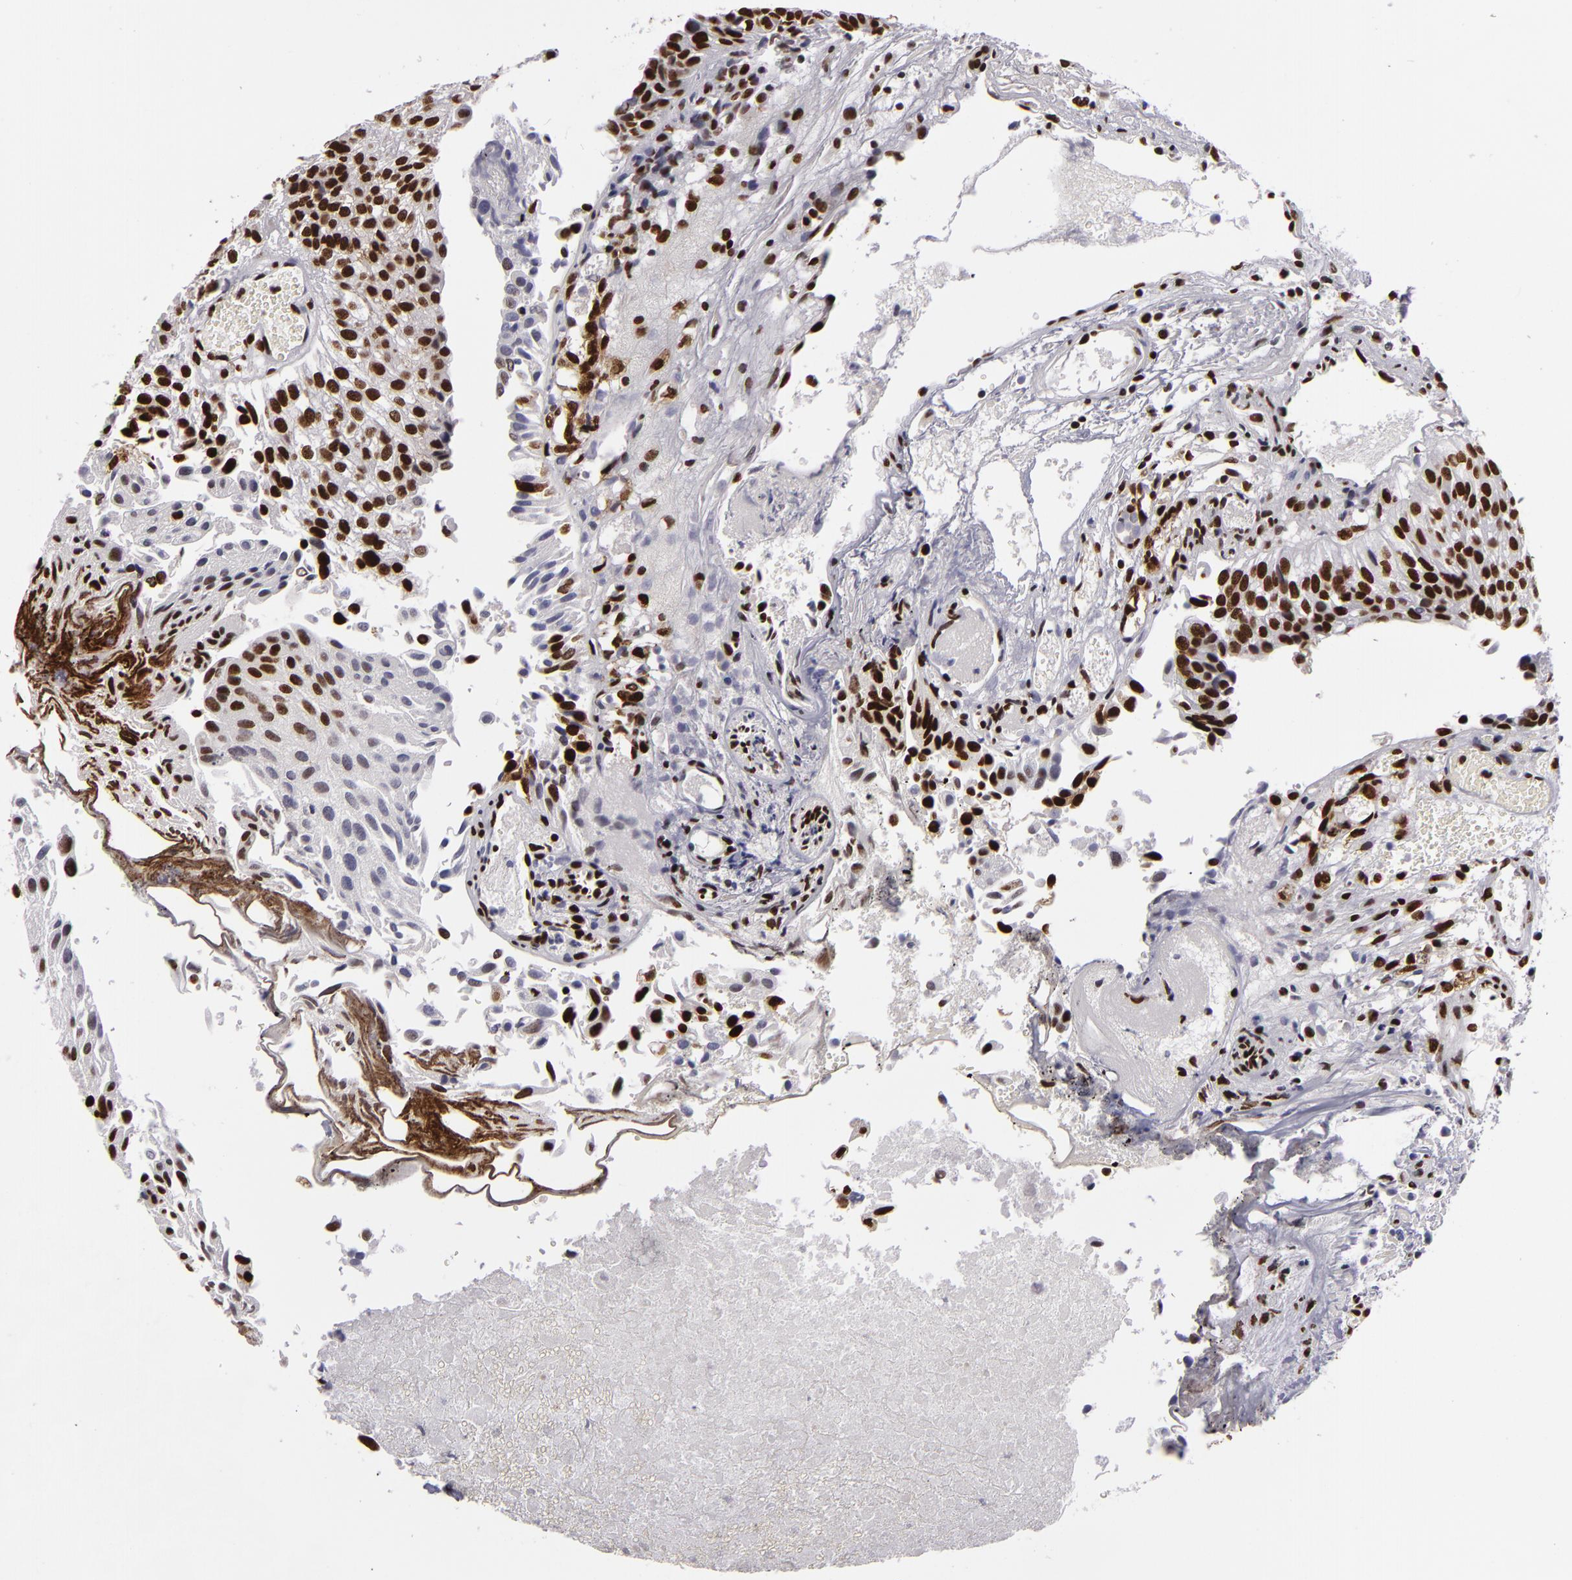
{"staining": {"intensity": "strong", "quantity": ">75%", "location": "nuclear"}, "tissue": "urothelial cancer", "cell_type": "Tumor cells", "image_type": "cancer", "snomed": [{"axis": "morphology", "description": "Urothelial carcinoma, Low grade"}, {"axis": "topography", "description": "Urinary bladder"}], "caption": "Immunohistochemical staining of human urothelial cancer demonstrates high levels of strong nuclear expression in approximately >75% of tumor cells. The staining was performed using DAB (3,3'-diaminobenzidine), with brown indicating positive protein expression. Nuclei are stained blue with hematoxylin.", "gene": "SAFB", "patient": {"sex": "female", "age": 89}}